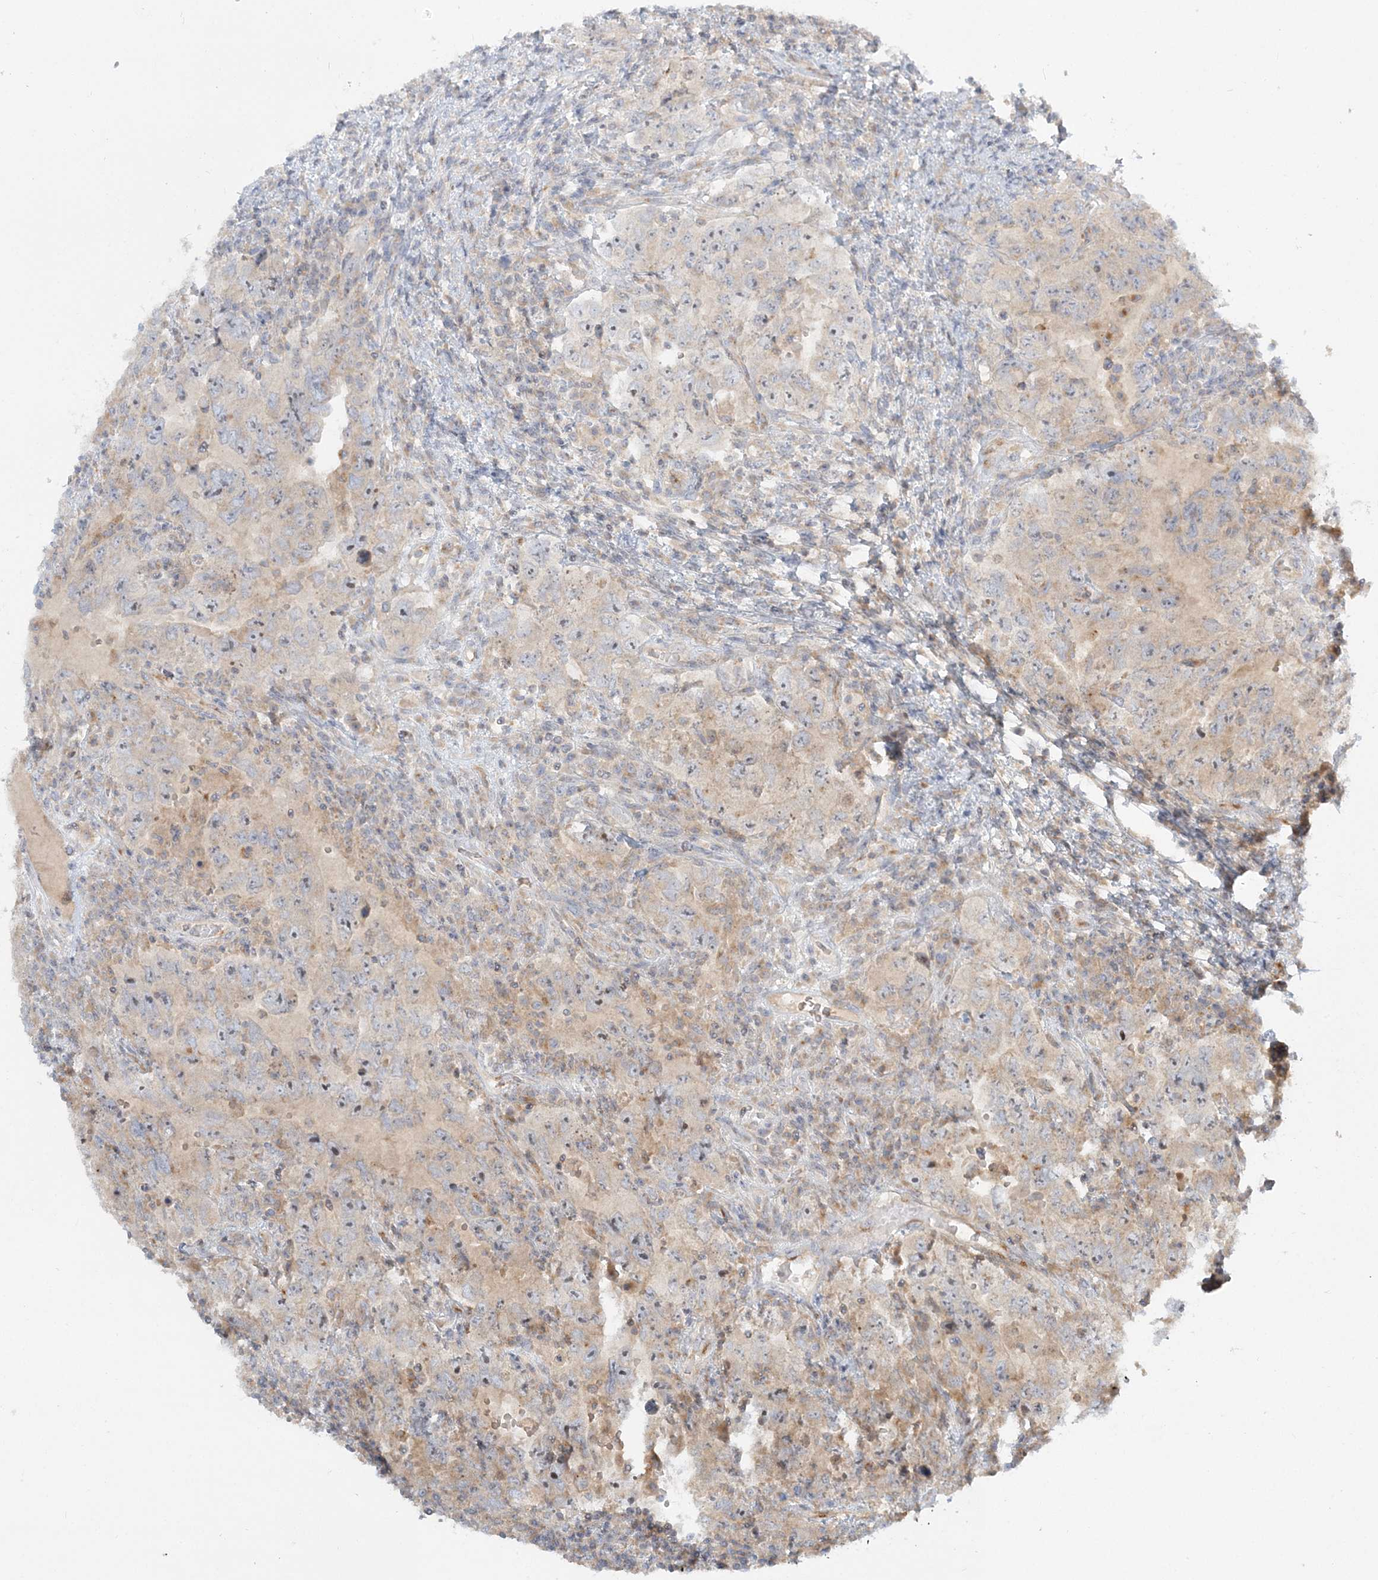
{"staining": {"intensity": "weak", "quantity": "<25%", "location": "cytoplasmic/membranous"}, "tissue": "testis cancer", "cell_type": "Tumor cells", "image_type": "cancer", "snomed": [{"axis": "morphology", "description": "Carcinoma, Embryonal, NOS"}, {"axis": "topography", "description": "Testis"}], "caption": "Immunohistochemistry (IHC) of human testis cancer (embryonal carcinoma) demonstrates no expression in tumor cells.", "gene": "AP1AR", "patient": {"sex": "male", "age": 26}}